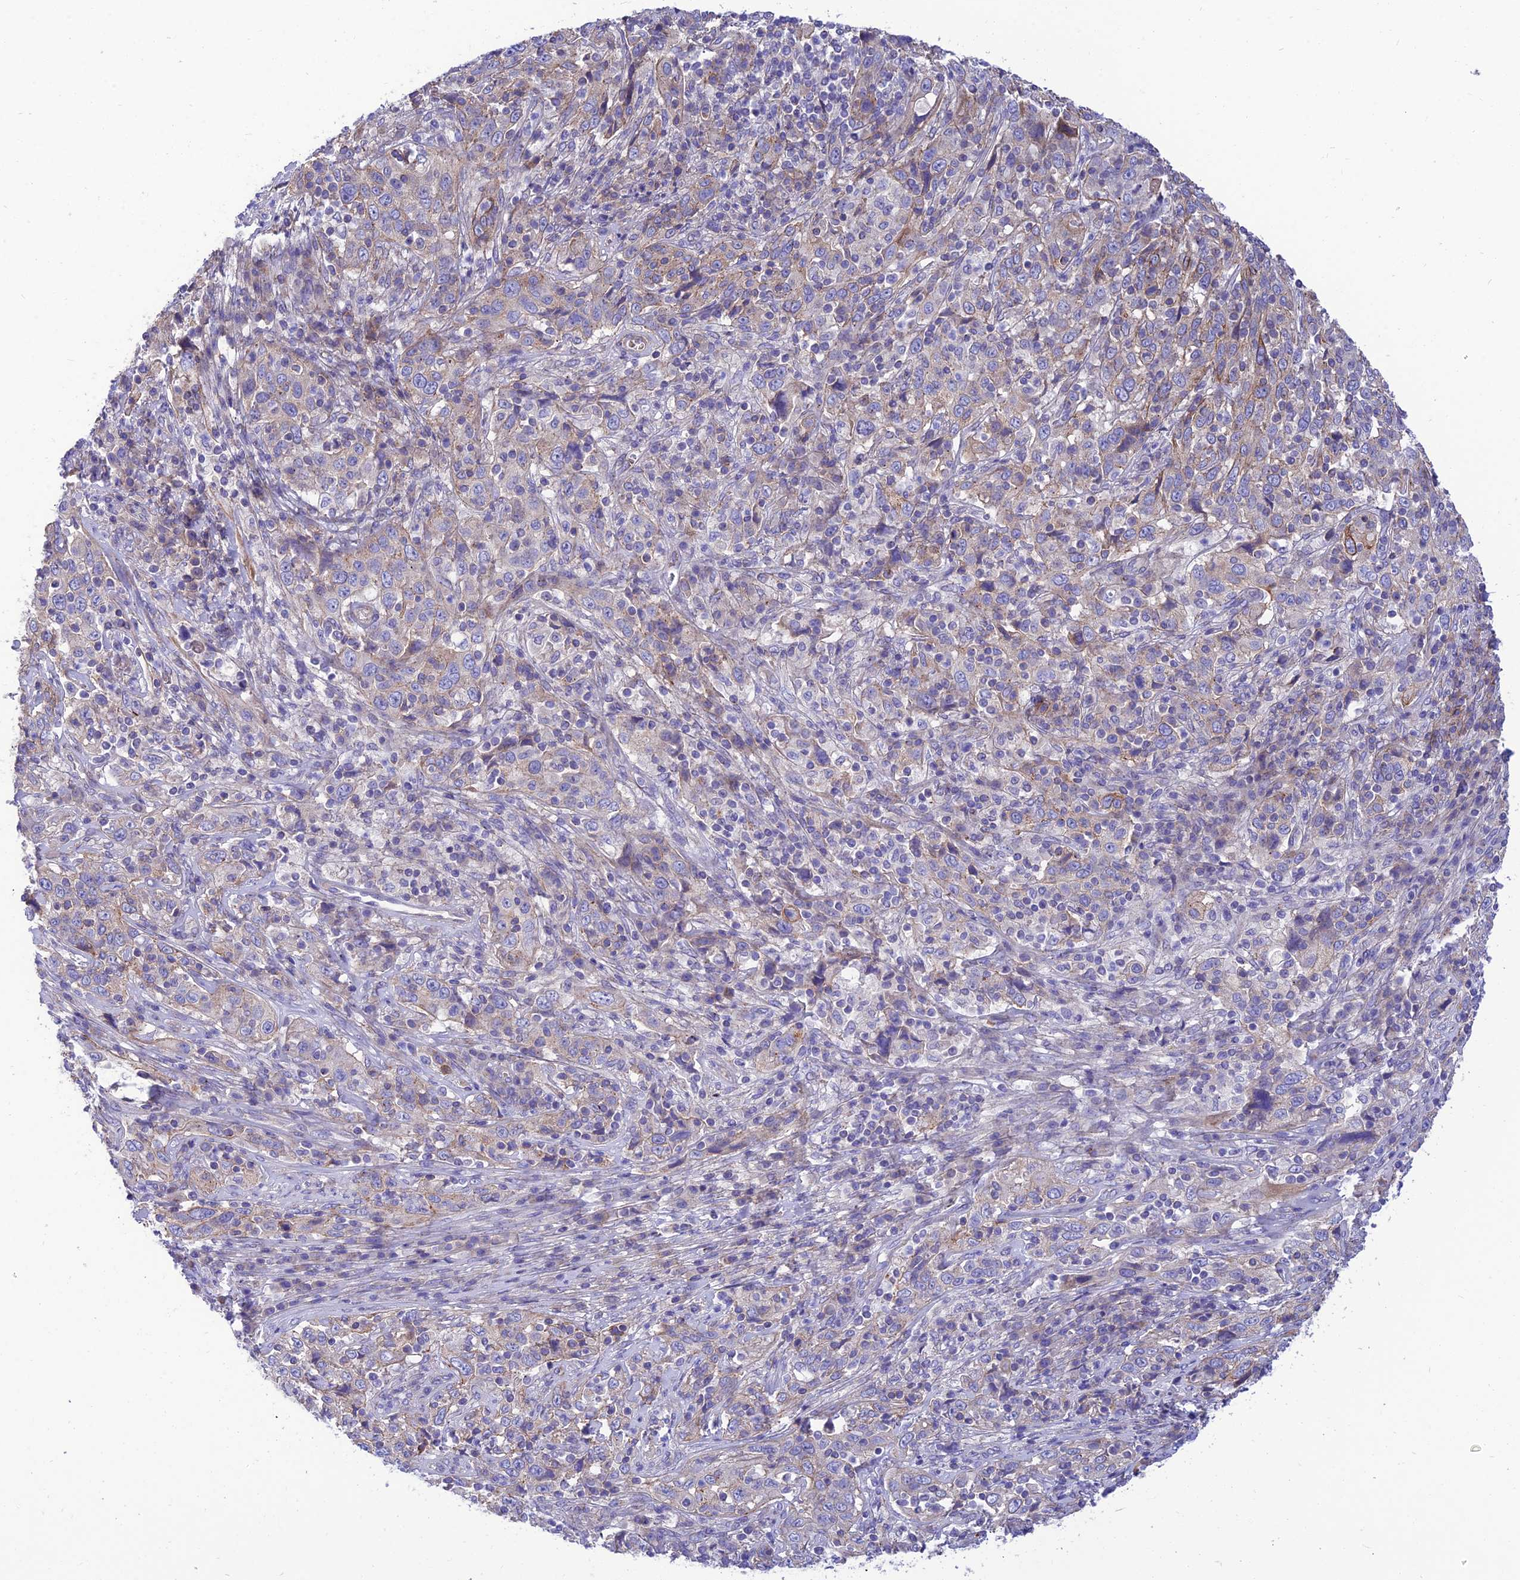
{"staining": {"intensity": "moderate", "quantity": "<25%", "location": "cytoplasmic/membranous"}, "tissue": "cervical cancer", "cell_type": "Tumor cells", "image_type": "cancer", "snomed": [{"axis": "morphology", "description": "Squamous cell carcinoma, NOS"}, {"axis": "topography", "description": "Cervix"}], "caption": "Cervical cancer tissue displays moderate cytoplasmic/membranous staining in about <25% of tumor cells (DAB IHC with brightfield microscopy, high magnification).", "gene": "CCDC157", "patient": {"sex": "female", "age": 46}}